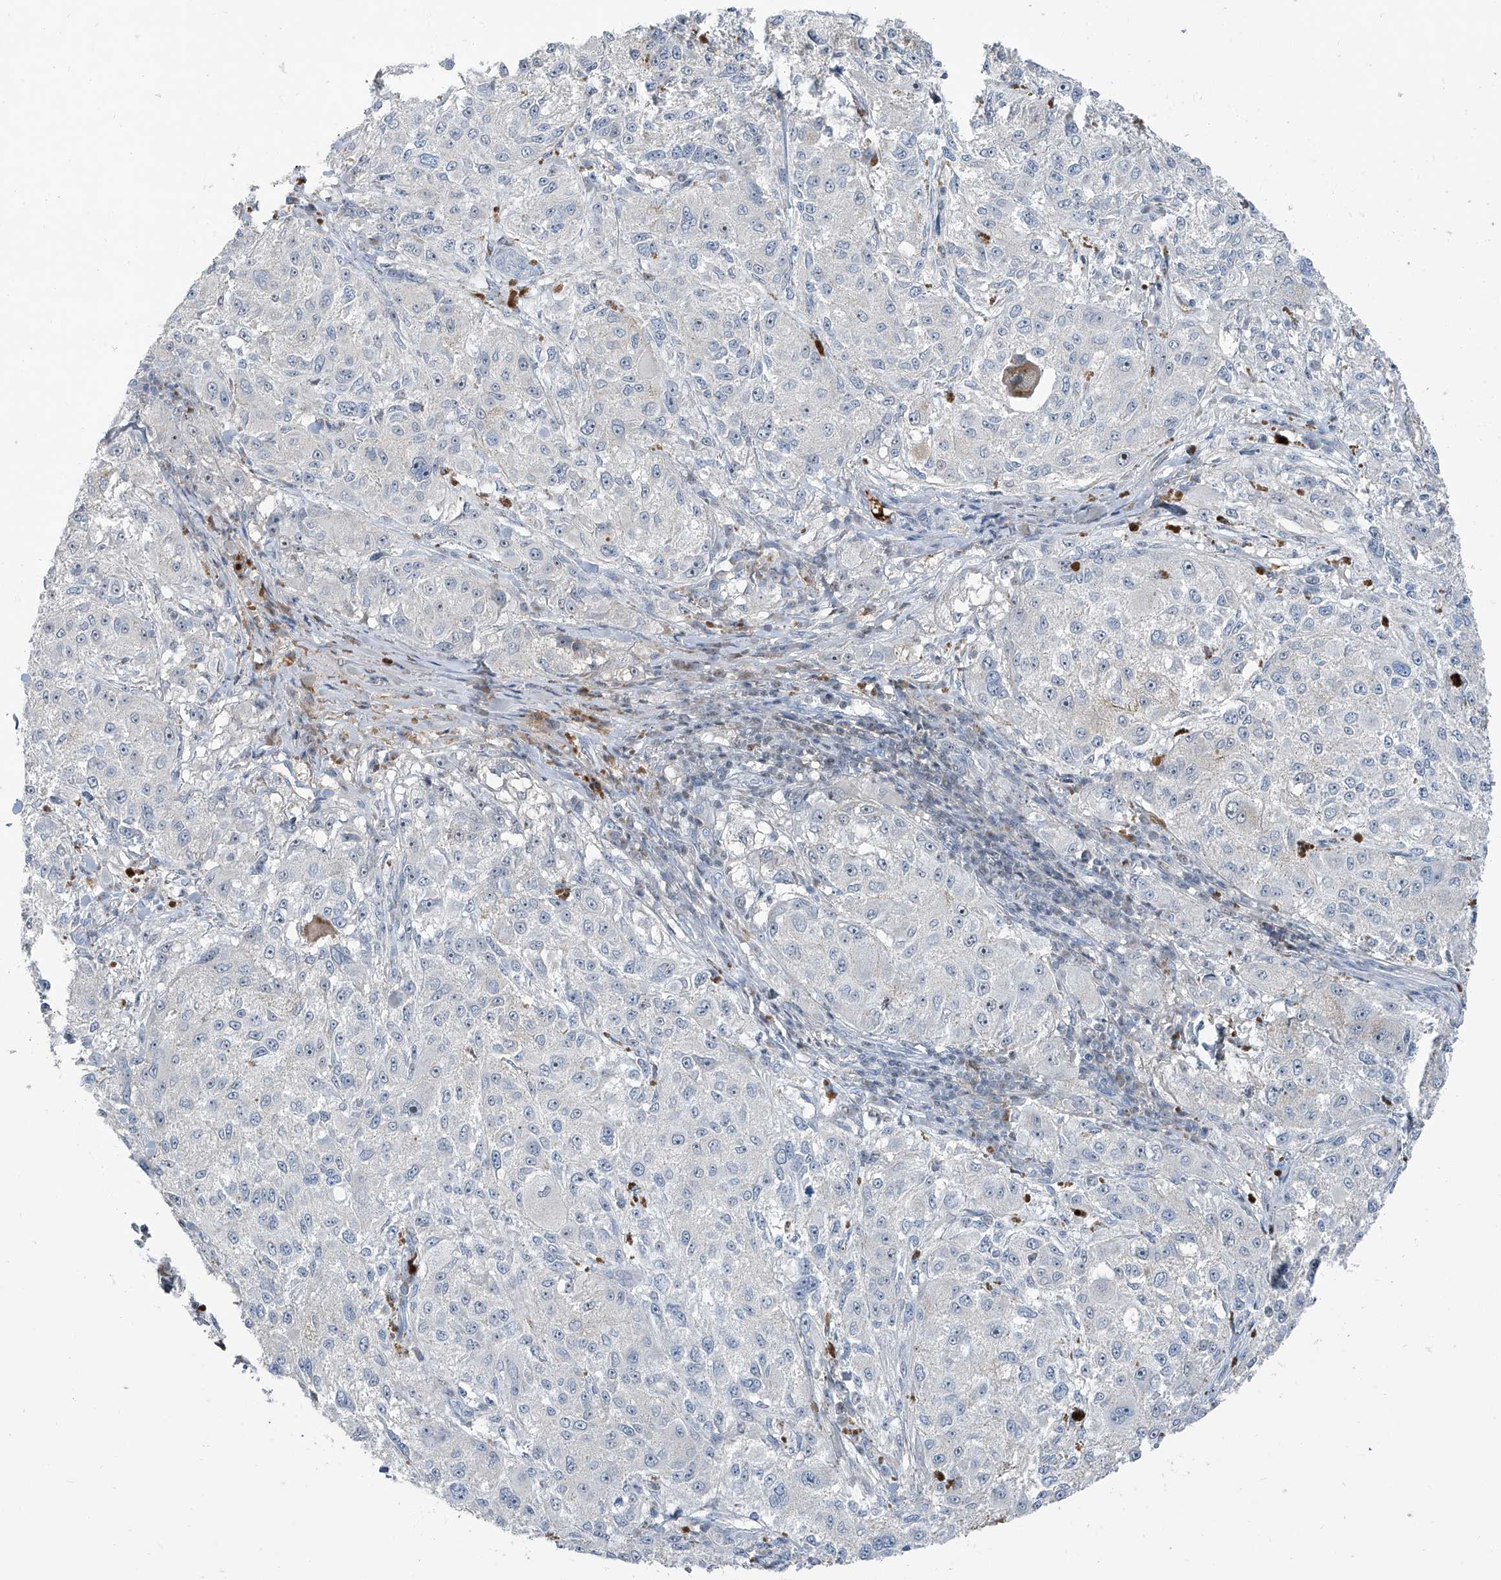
{"staining": {"intensity": "negative", "quantity": "none", "location": "none"}, "tissue": "melanoma", "cell_type": "Tumor cells", "image_type": "cancer", "snomed": [{"axis": "morphology", "description": "Necrosis, NOS"}, {"axis": "morphology", "description": "Malignant melanoma, NOS"}, {"axis": "topography", "description": "Skin"}], "caption": "IHC histopathology image of melanoma stained for a protein (brown), which exhibits no positivity in tumor cells.", "gene": "HOXA3", "patient": {"sex": "female", "age": 87}}